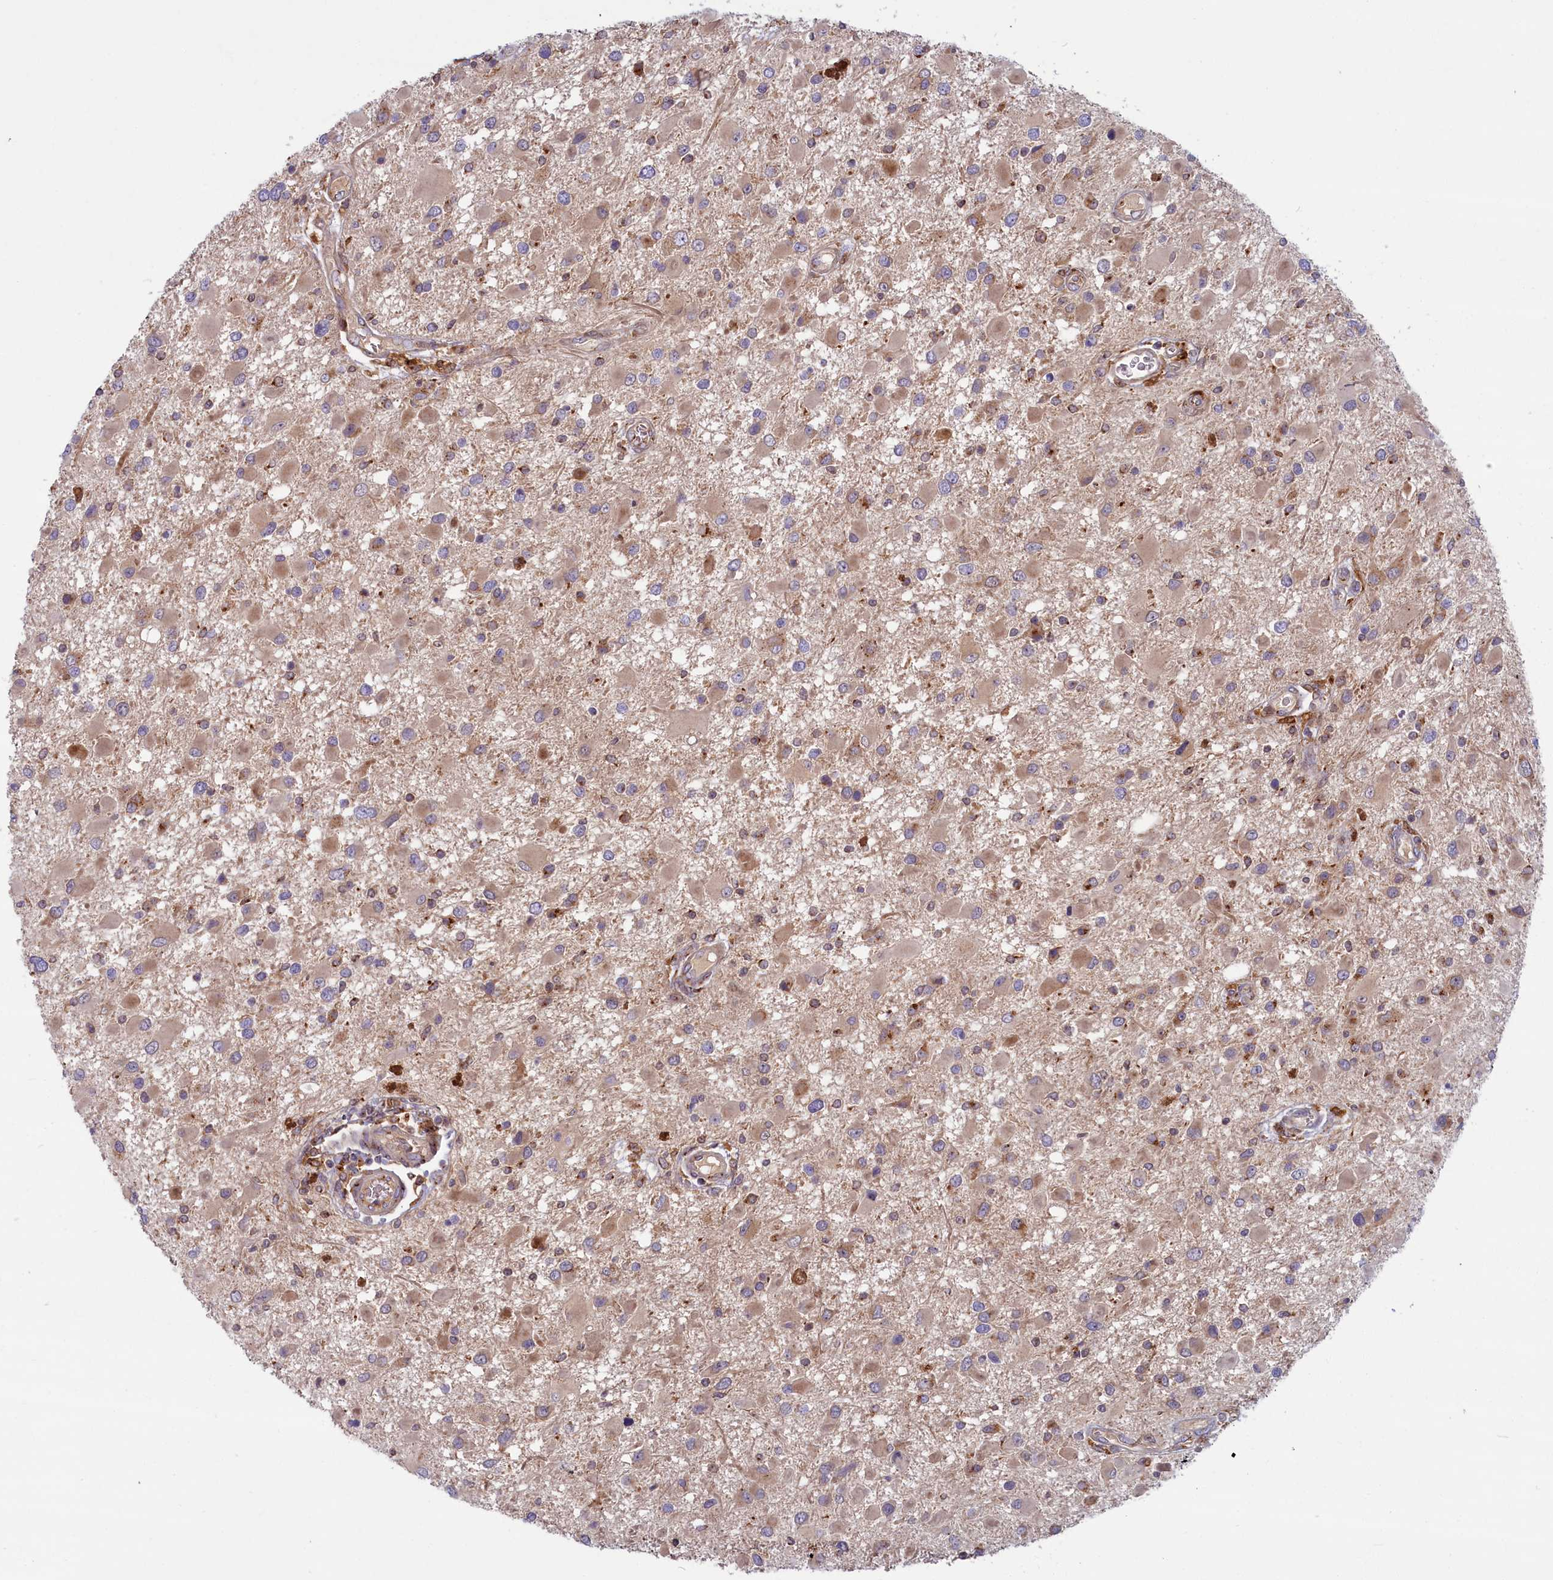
{"staining": {"intensity": "weak", "quantity": ">75%", "location": "cytoplasmic/membranous"}, "tissue": "glioma", "cell_type": "Tumor cells", "image_type": "cancer", "snomed": [{"axis": "morphology", "description": "Glioma, malignant, High grade"}, {"axis": "topography", "description": "Brain"}], "caption": "Weak cytoplasmic/membranous protein positivity is identified in about >75% of tumor cells in malignant high-grade glioma.", "gene": "BLVRB", "patient": {"sex": "male", "age": 53}}